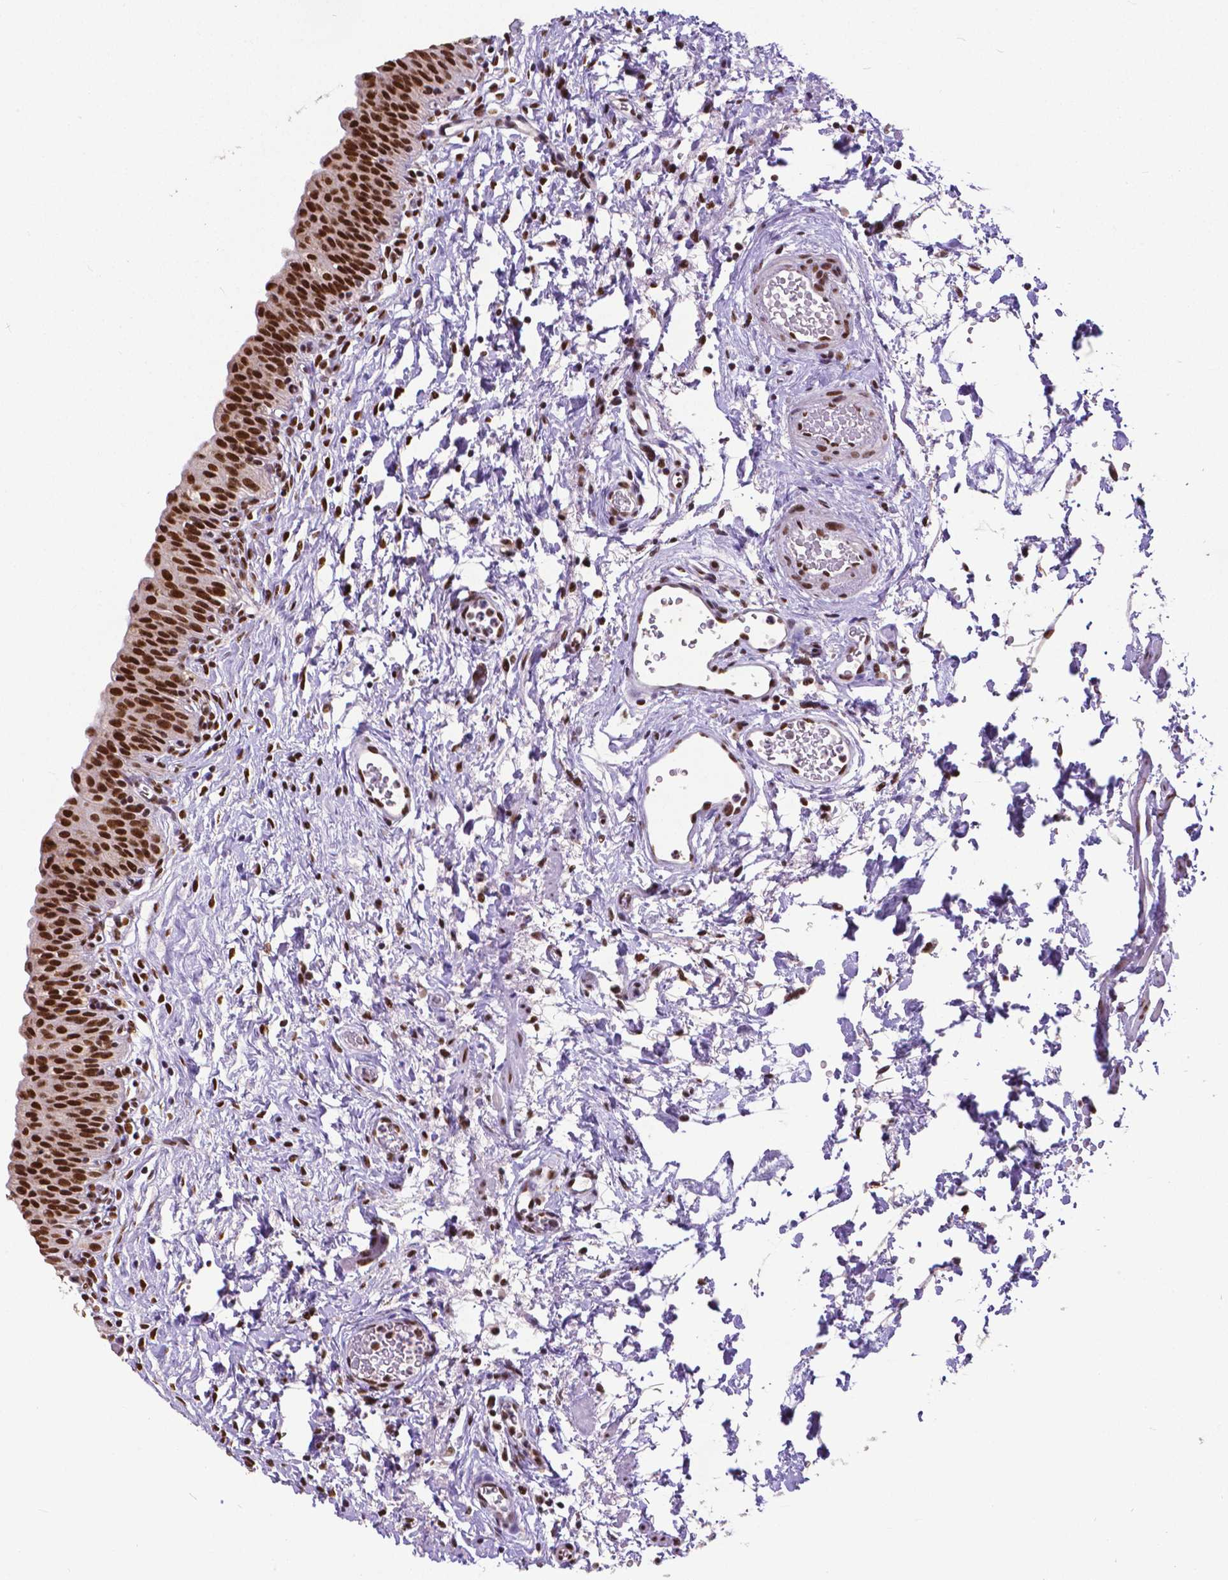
{"staining": {"intensity": "strong", "quantity": ">75%", "location": "nuclear"}, "tissue": "urinary bladder", "cell_type": "Urothelial cells", "image_type": "normal", "snomed": [{"axis": "morphology", "description": "Normal tissue, NOS"}, {"axis": "topography", "description": "Urinary bladder"}], "caption": "Immunohistochemical staining of unremarkable urinary bladder displays >75% levels of strong nuclear protein expression in about >75% of urothelial cells.", "gene": "ATRX", "patient": {"sex": "male", "age": 56}}